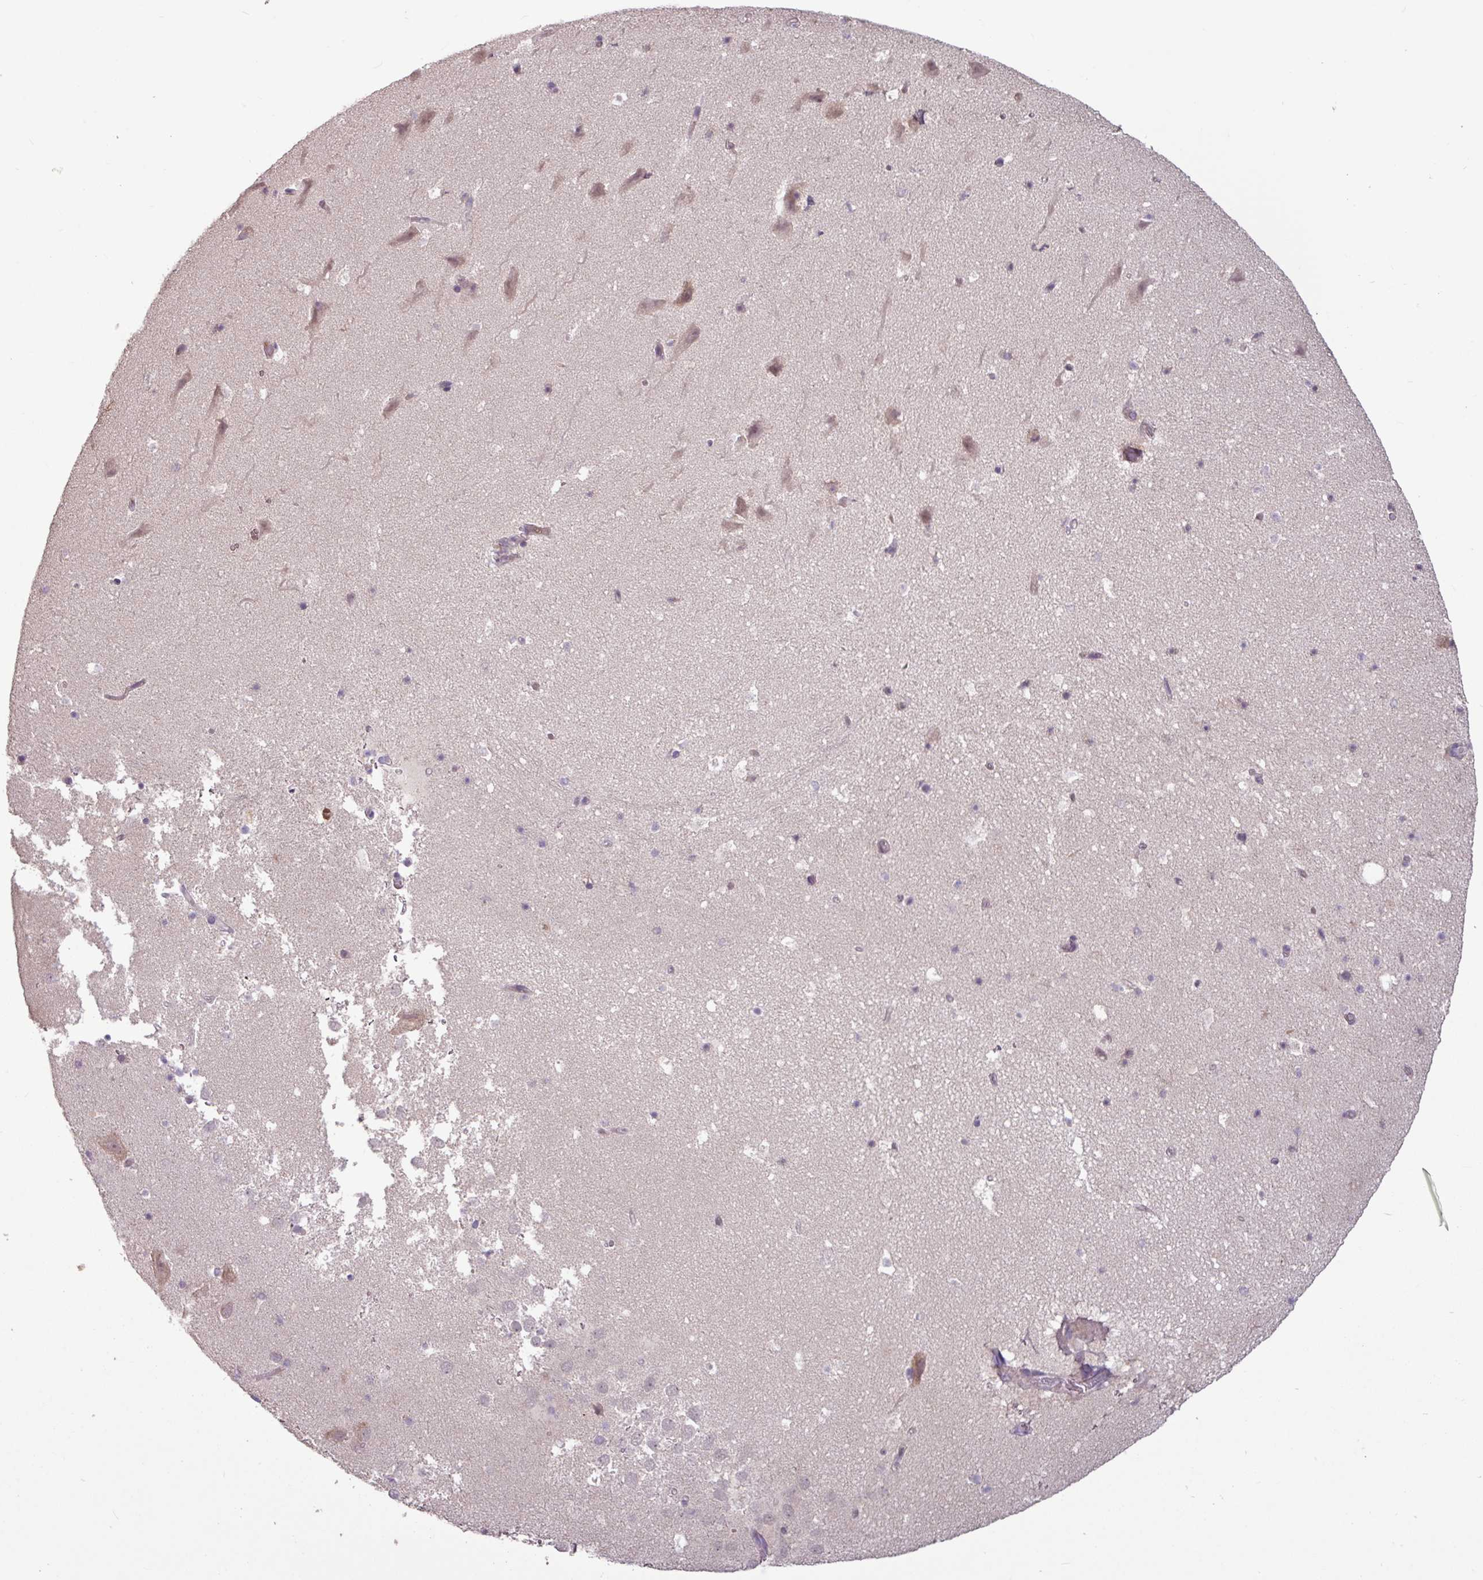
{"staining": {"intensity": "negative", "quantity": "none", "location": "none"}, "tissue": "hippocampus", "cell_type": "Glial cells", "image_type": "normal", "snomed": [{"axis": "morphology", "description": "Normal tissue, NOS"}, {"axis": "topography", "description": "Hippocampus"}], "caption": "High power microscopy micrograph of an IHC micrograph of normal hippocampus, revealing no significant staining in glial cells. The staining is performed using DAB brown chromogen with nuclei counter-stained in using hematoxylin.", "gene": "SEC61G", "patient": {"sex": "male", "age": 37}}